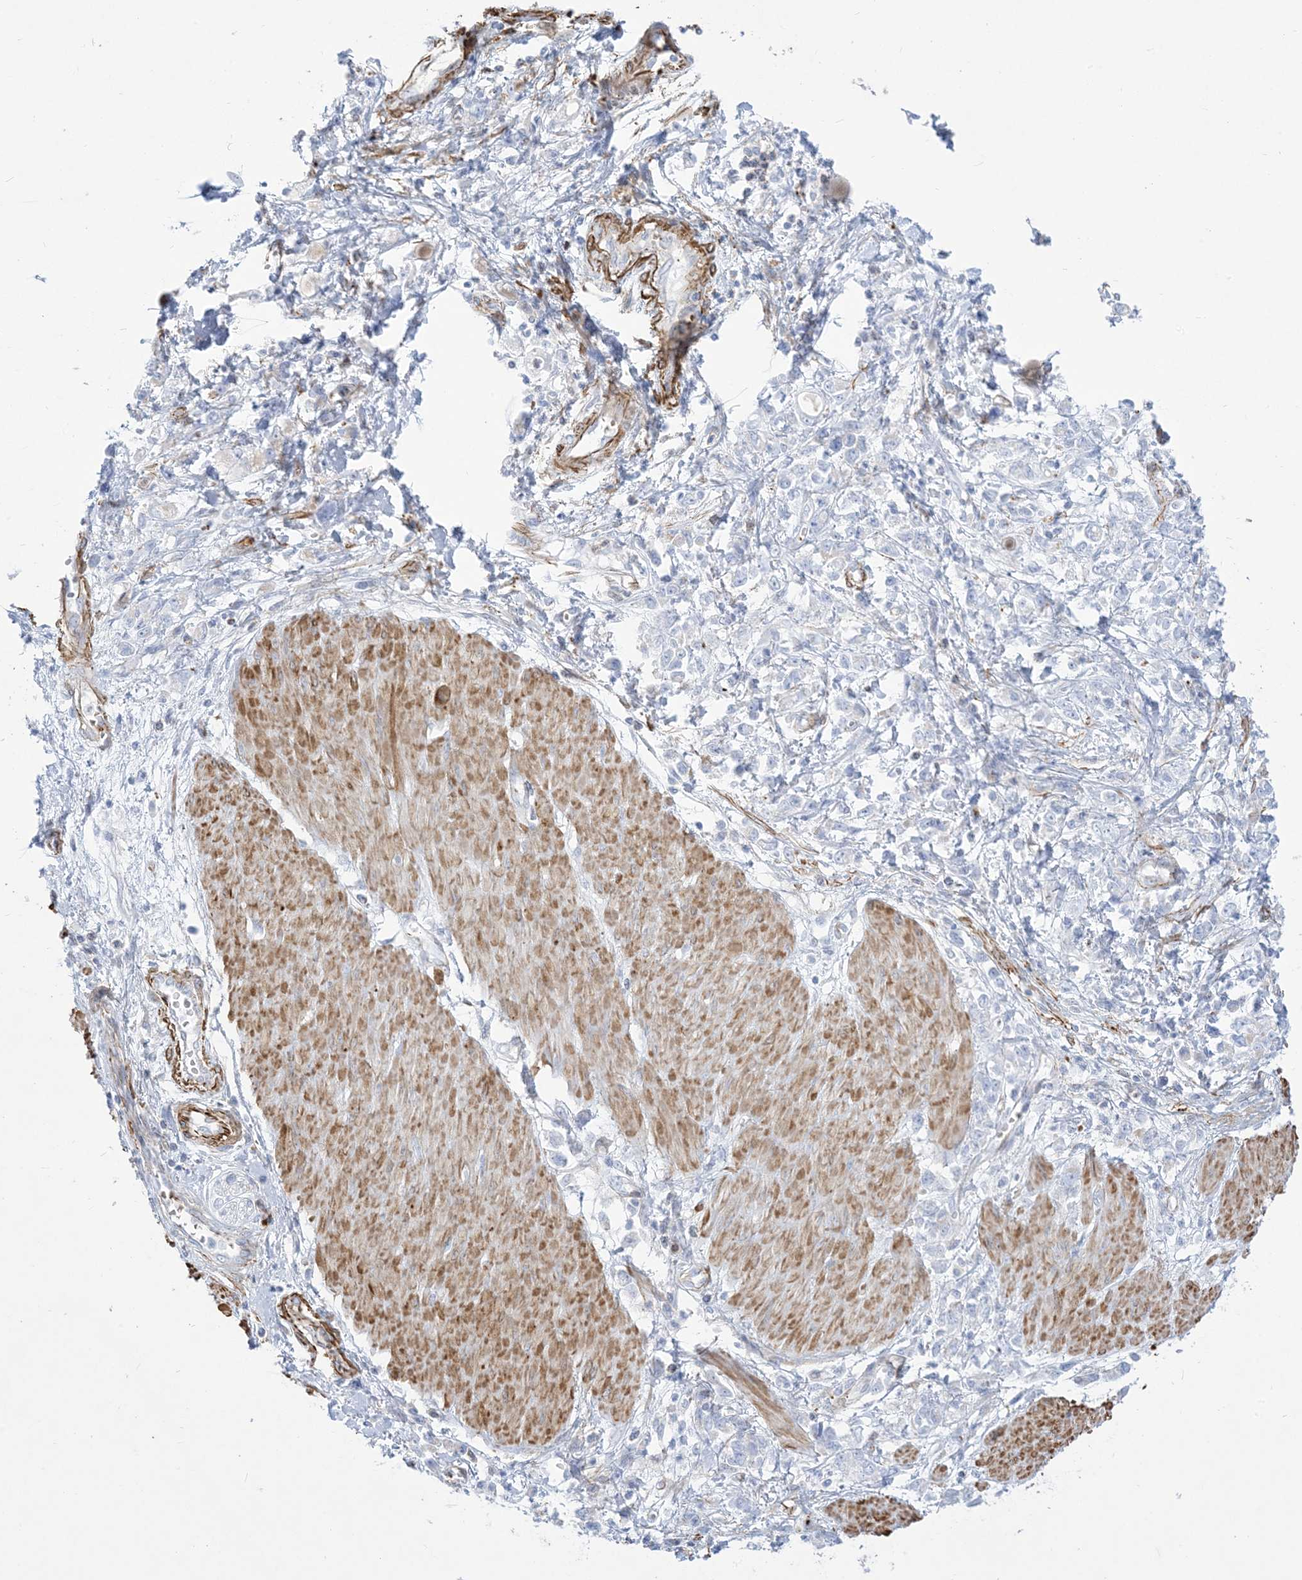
{"staining": {"intensity": "negative", "quantity": "none", "location": "none"}, "tissue": "stomach cancer", "cell_type": "Tumor cells", "image_type": "cancer", "snomed": [{"axis": "morphology", "description": "Adenocarcinoma, NOS"}, {"axis": "topography", "description": "Stomach"}], "caption": "Stomach adenocarcinoma stained for a protein using IHC reveals no positivity tumor cells.", "gene": "B3GNT7", "patient": {"sex": "female", "age": 76}}